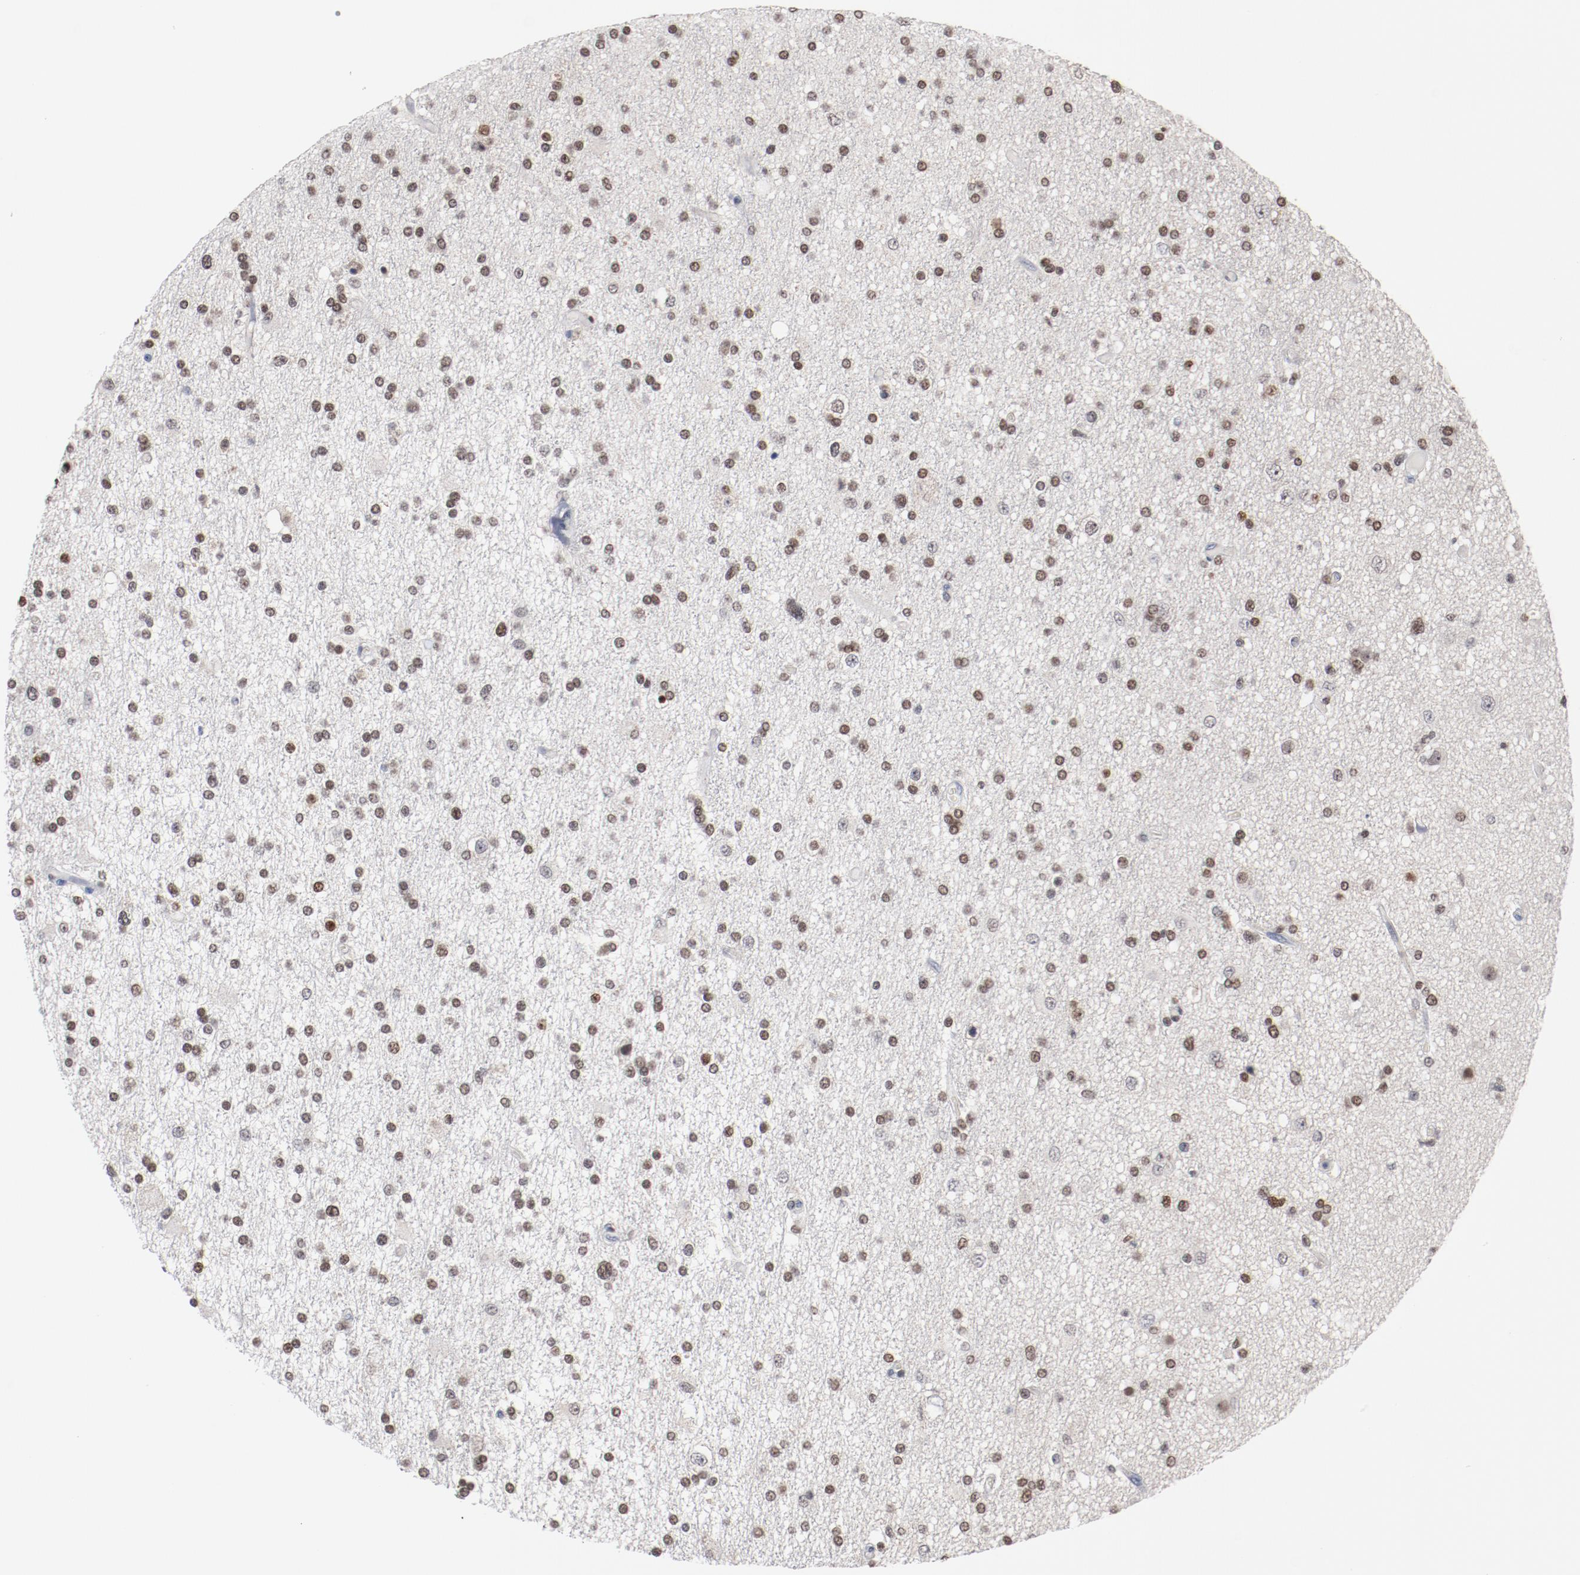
{"staining": {"intensity": "moderate", "quantity": ">75%", "location": "nuclear"}, "tissue": "glioma", "cell_type": "Tumor cells", "image_type": "cancer", "snomed": [{"axis": "morphology", "description": "Glioma, malignant, High grade"}, {"axis": "topography", "description": "Brain"}], "caption": "DAB immunohistochemical staining of human glioma displays moderate nuclear protein positivity in about >75% of tumor cells.", "gene": "ZEB2", "patient": {"sex": "male", "age": 33}}